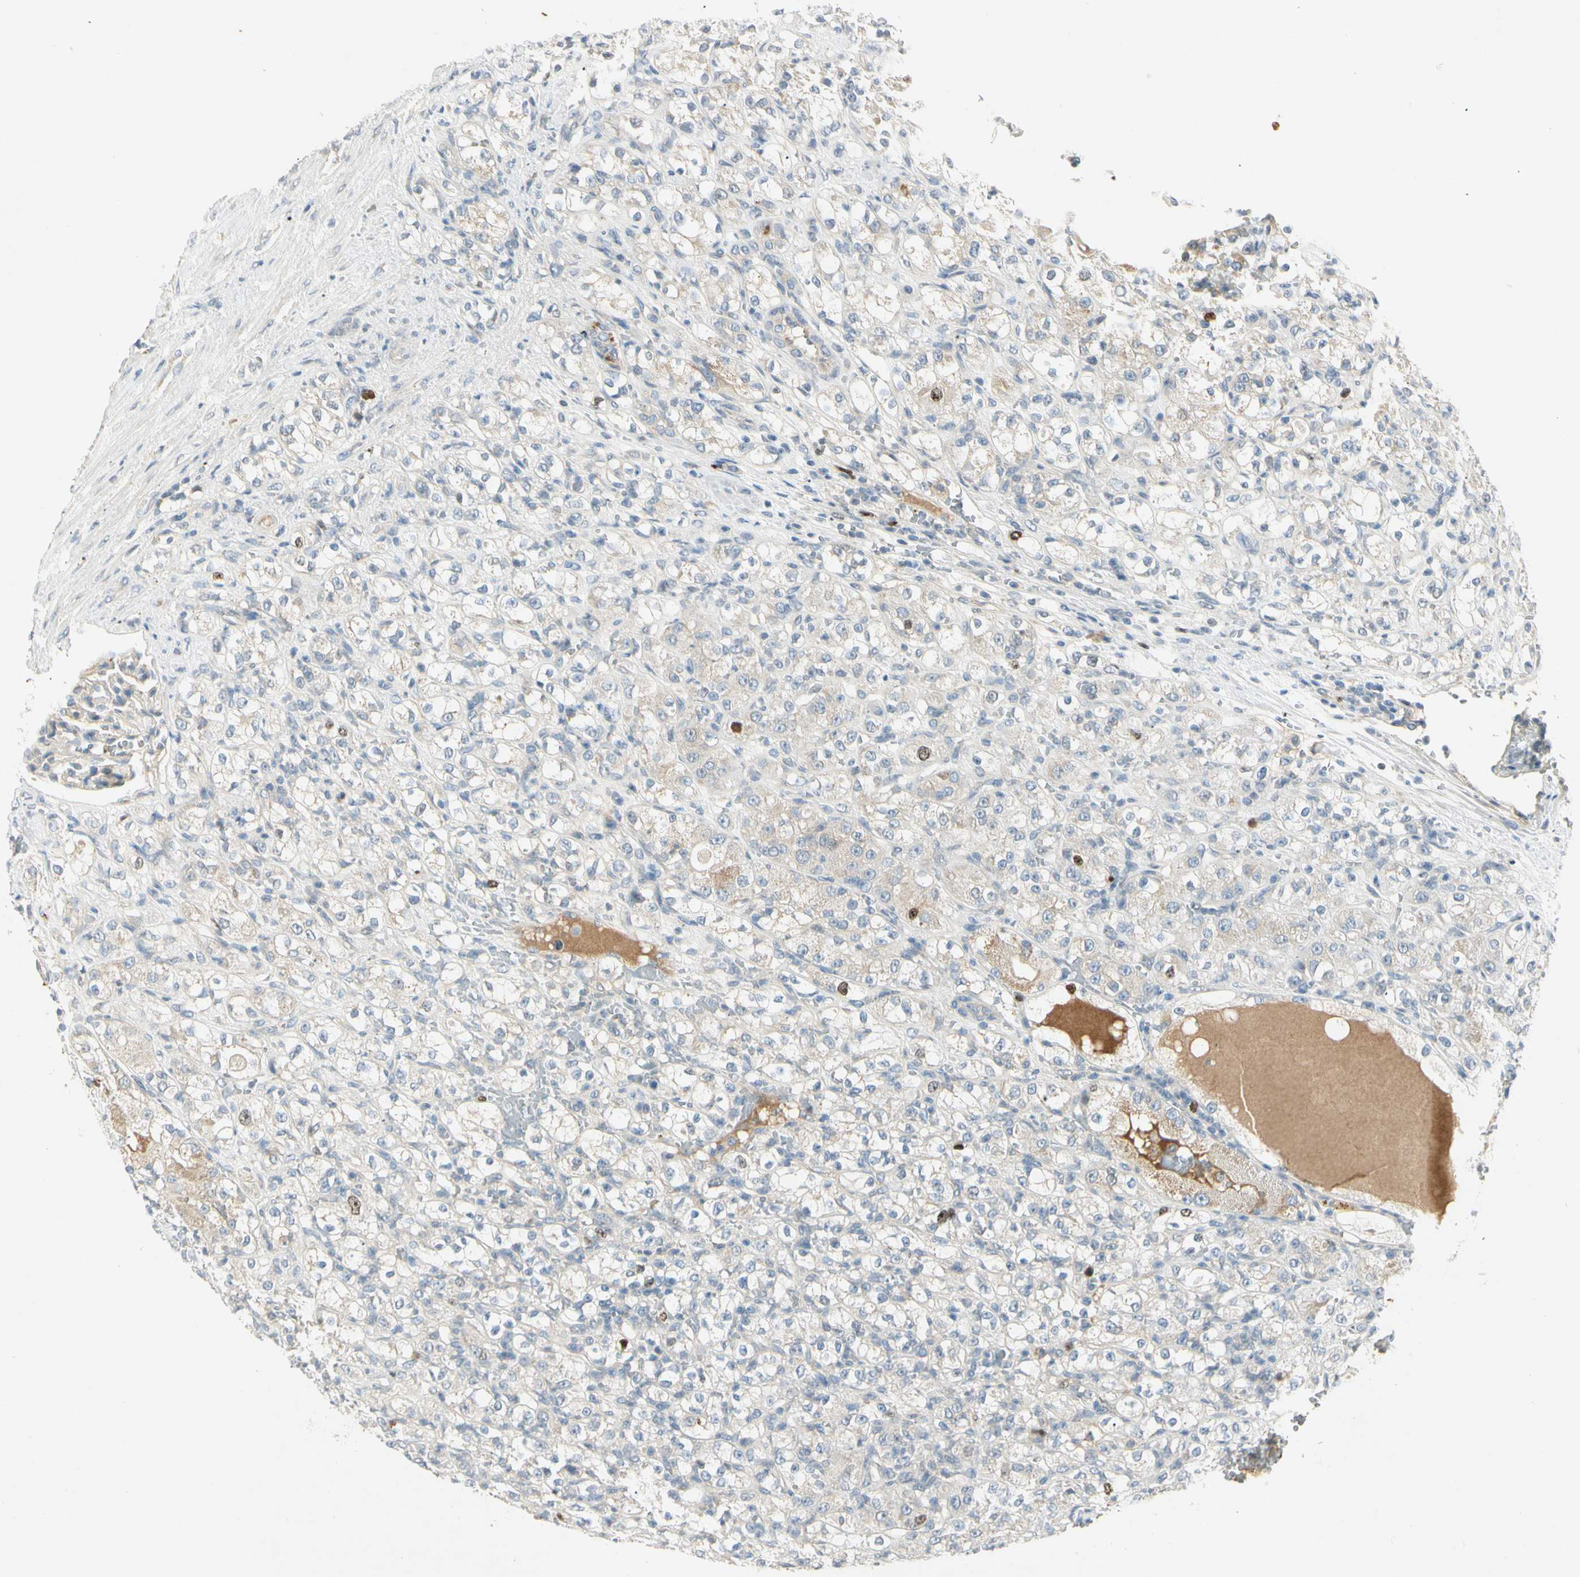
{"staining": {"intensity": "moderate", "quantity": "<25%", "location": "nuclear"}, "tissue": "renal cancer", "cell_type": "Tumor cells", "image_type": "cancer", "snomed": [{"axis": "morphology", "description": "Normal tissue, NOS"}, {"axis": "morphology", "description": "Adenocarcinoma, NOS"}, {"axis": "topography", "description": "Kidney"}], "caption": "Protein expression analysis of renal cancer (adenocarcinoma) reveals moderate nuclear staining in approximately <25% of tumor cells.", "gene": "PITX1", "patient": {"sex": "male", "age": 61}}